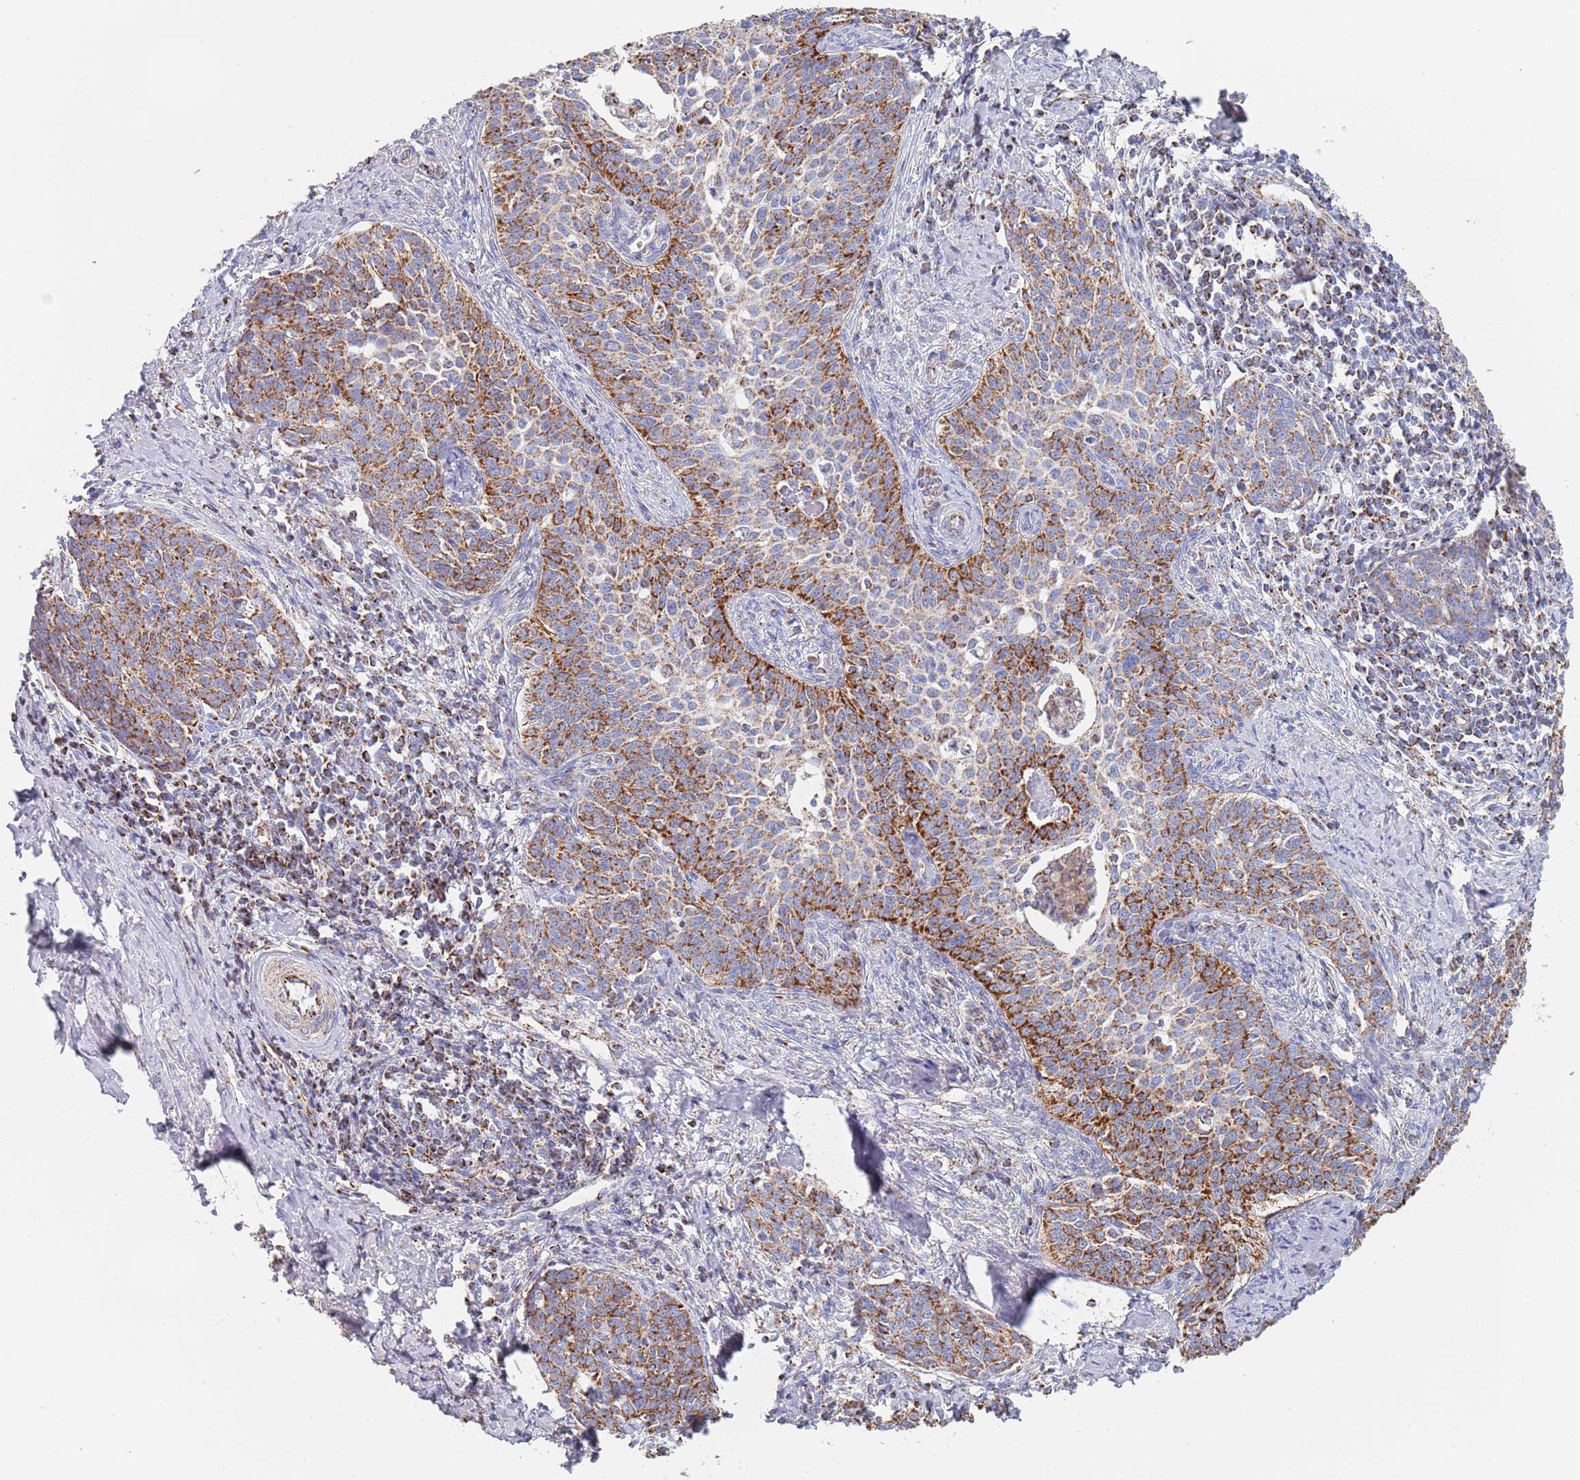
{"staining": {"intensity": "strong", "quantity": "25%-75%", "location": "cytoplasmic/membranous"}, "tissue": "cervical cancer", "cell_type": "Tumor cells", "image_type": "cancer", "snomed": [{"axis": "morphology", "description": "Squamous cell carcinoma, NOS"}, {"axis": "topography", "description": "Cervix"}], "caption": "Cervical squamous cell carcinoma was stained to show a protein in brown. There is high levels of strong cytoplasmic/membranous staining in about 25%-75% of tumor cells.", "gene": "PGP", "patient": {"sex": "female", "age": 39}}